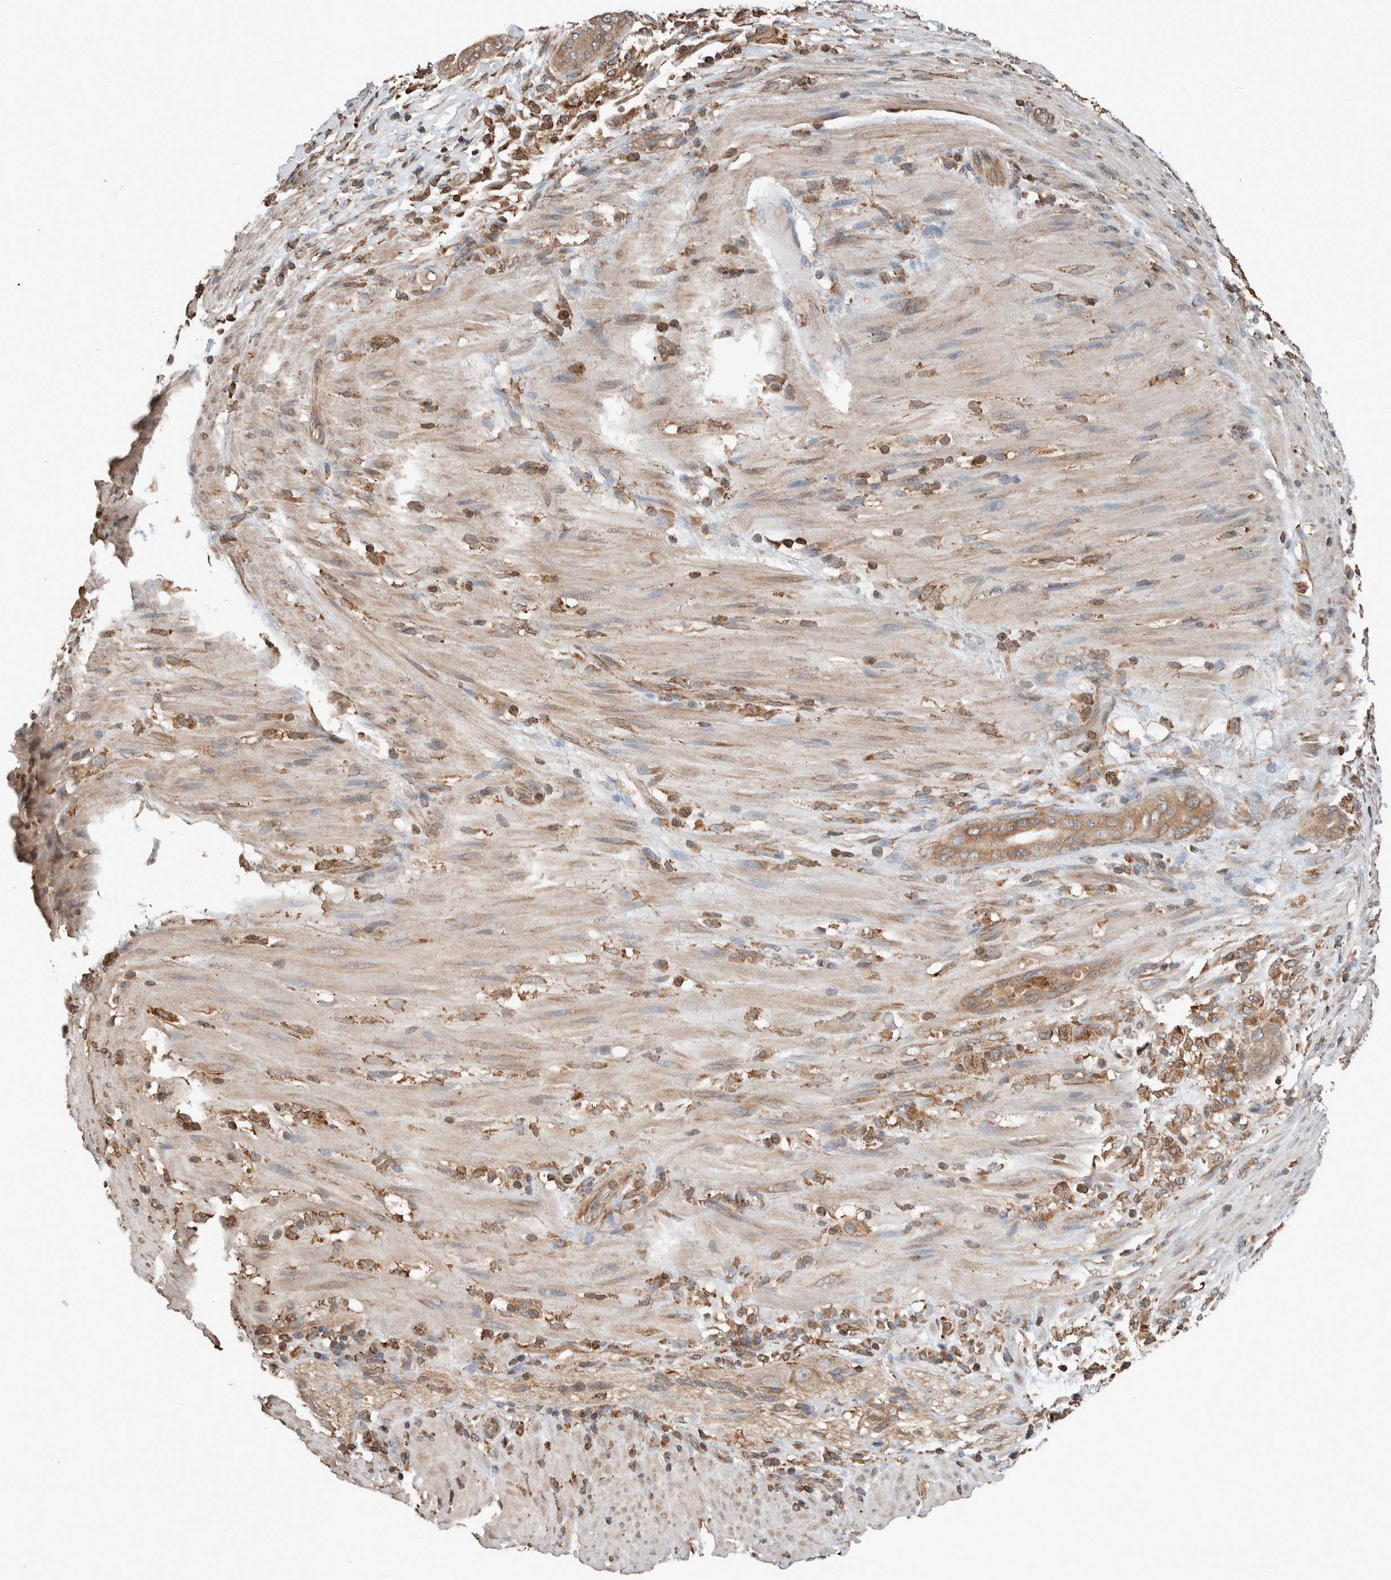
{"staining": {"intensity": "moderate", "quantity": ">75%", "location": "cytoplasmic/membranous"}, "tissue": "pancreatic cancer", "cell_type": "Tumor cells", "image_type": "cancer", "snomed": [{"axis": "morphology", "description": "Adenocarcinoma, NOS"}, {"axis": "topography", "description": "Pancreas"}], "caption": "Tumor cells display medium levels of moderate cytoplasmic/membranous staining in about >75% of cells in human pancreatic cancer.", "gene": "ERAP2", "patient": {"sex": "male", "age": 63}}